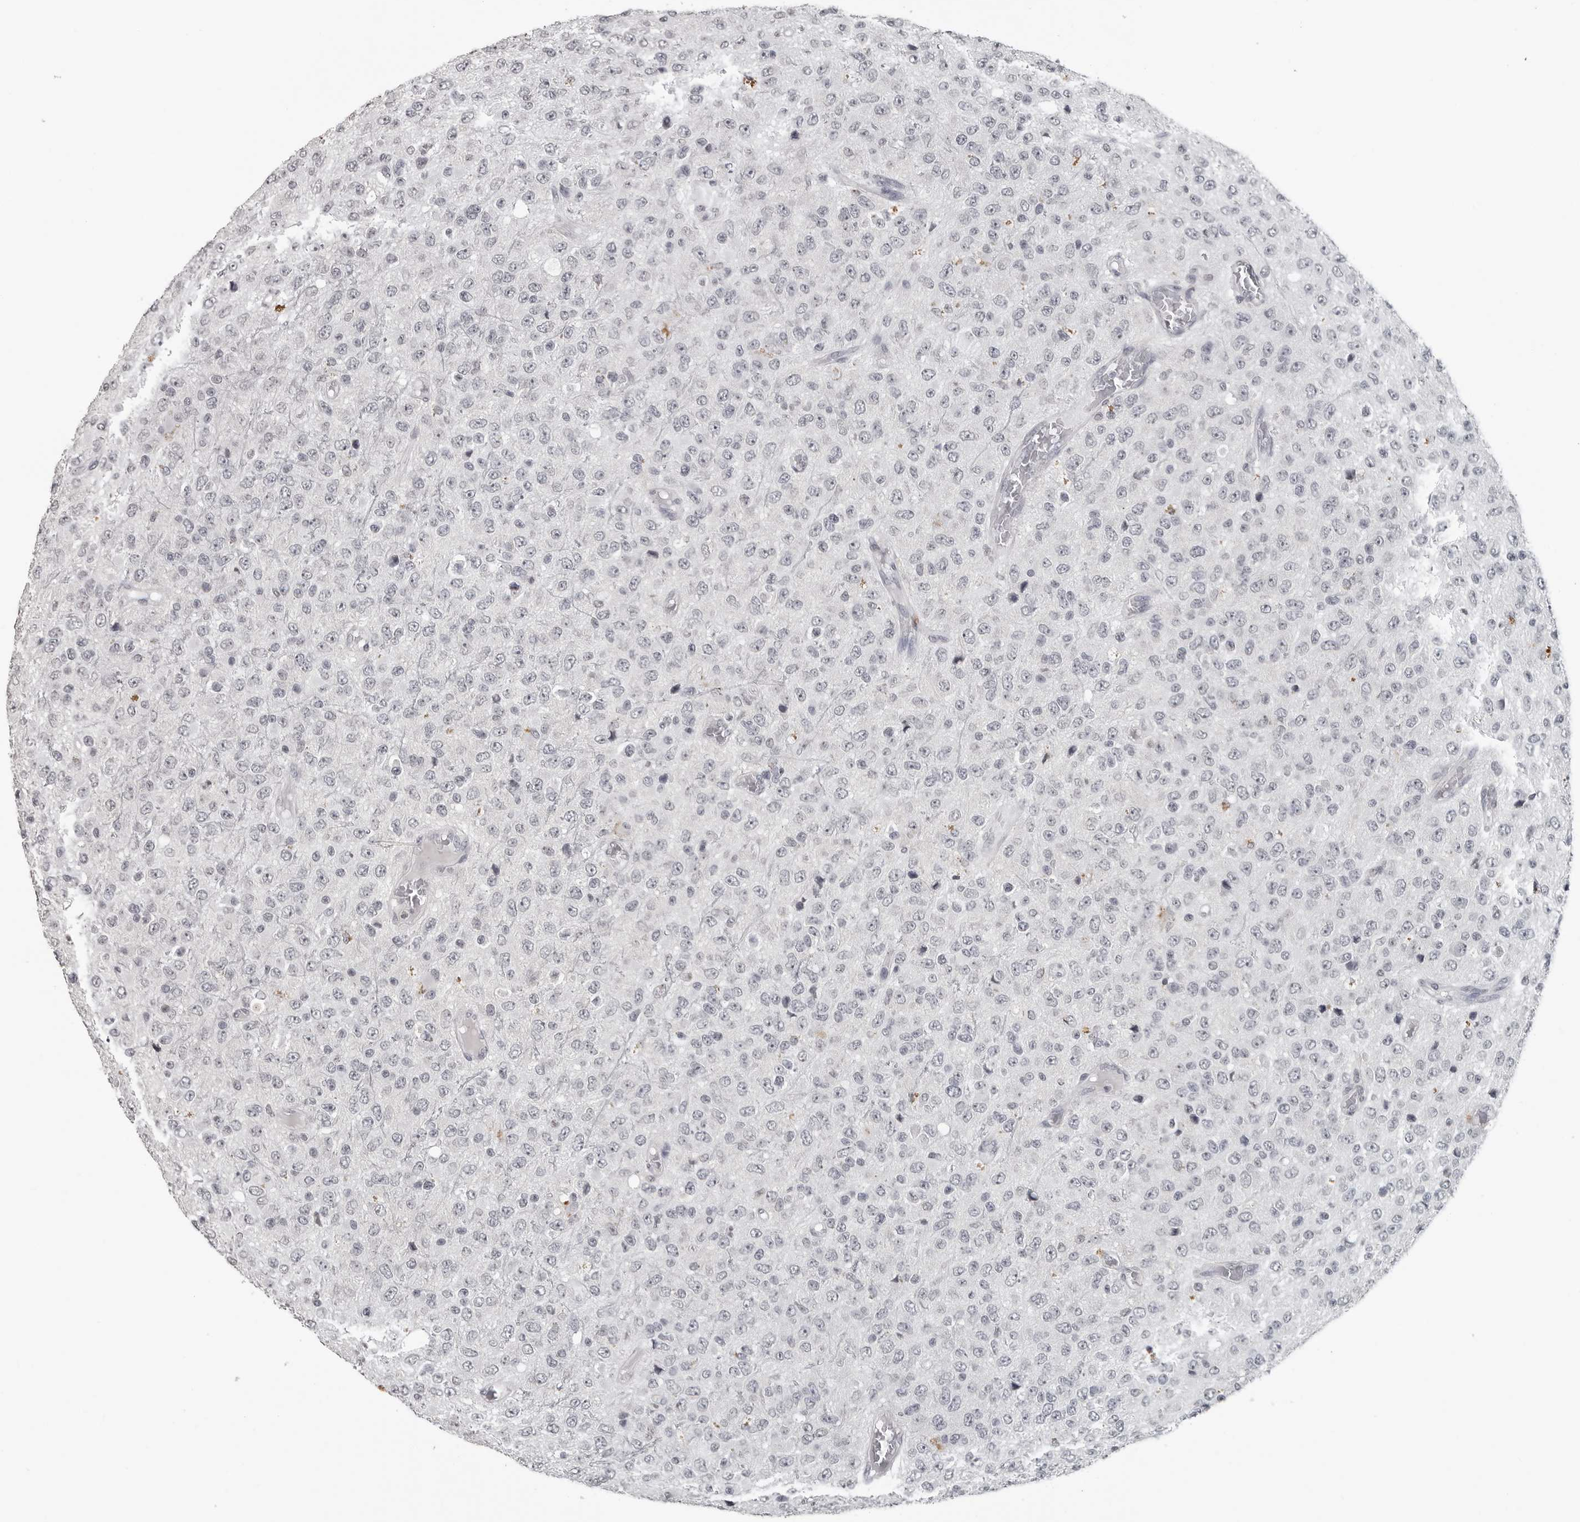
{"staining": {"intensity": "negative", "quantity": "none", "location": "none"}, "tissue": "glioma", "cell_type": "Tumor cells", "image_type": "cancer", "snomed": [{"axis": "morphology", "description": "Glioma, malignant, High grade"}, {"axis": "topography", "description": "pancreas cauda"}], "caption": "Protein analysis of glioma displays no significant staining in tumor cells. (DAB (3,3'-diaminobenzidine) immunohistochemistry, high magnification).", "gene": "DDX54", "patient": {"sex": "male", "age": 60}}